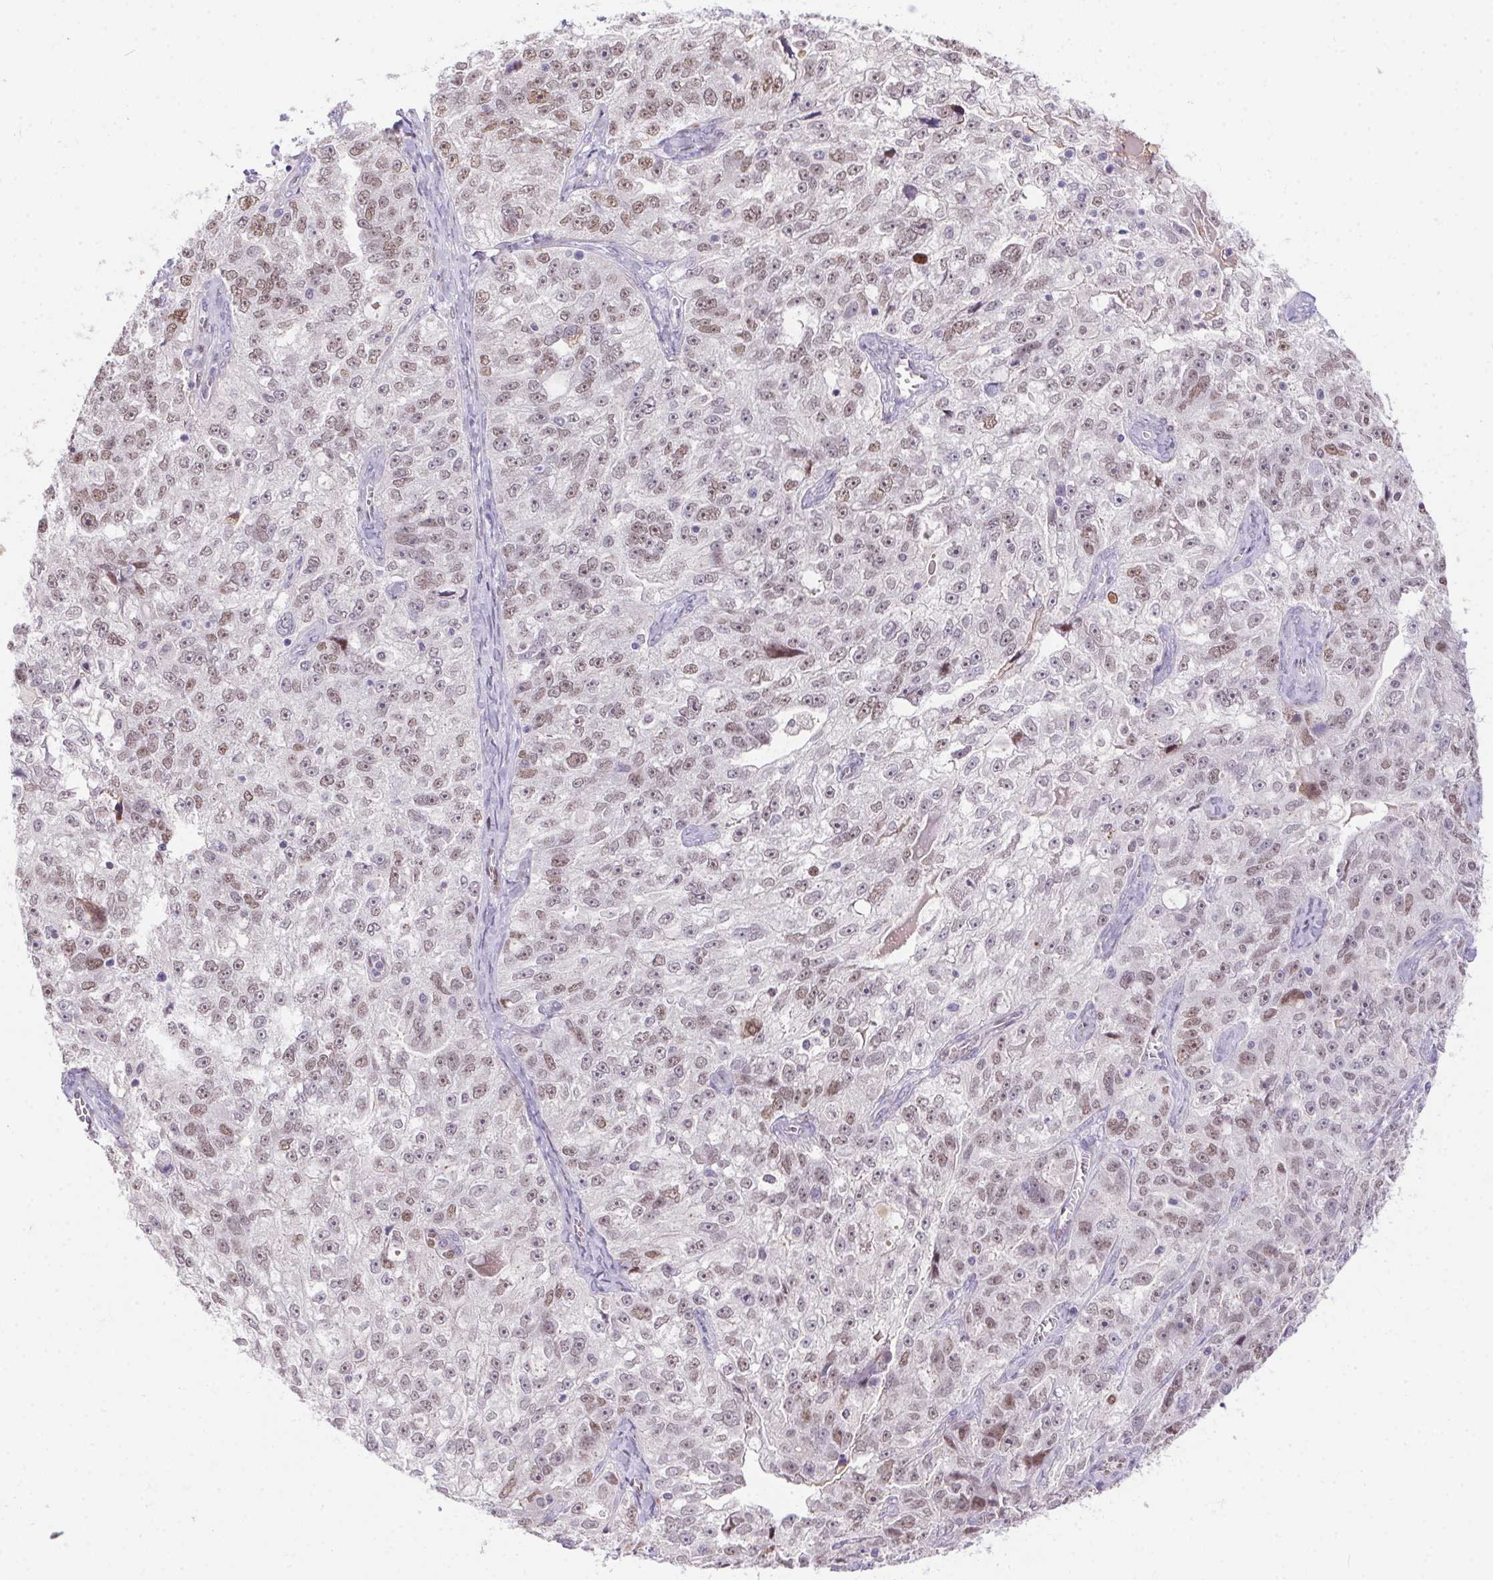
{"staining": {"intensity": "weak", "quantity": "25%-75%", "location": "nuclear"}, "tissue": "ovarian cancer", "cell_type": "Tumor cells", "image_type": "cancer", "snomed": [{"axis": "morphology", "description": "Cystadenocarcinoma, serous, NOS"}, {"axis": "topography", "description": "Ovary"}], "caption": "Serous cystadenocarcinoma (ovarian) stained with IHC exhibits weak nuclear expression in approximately 25%-75% of tumor cells.", "gene": "SP9", "patient": {"sex": "female", "age": 51}}